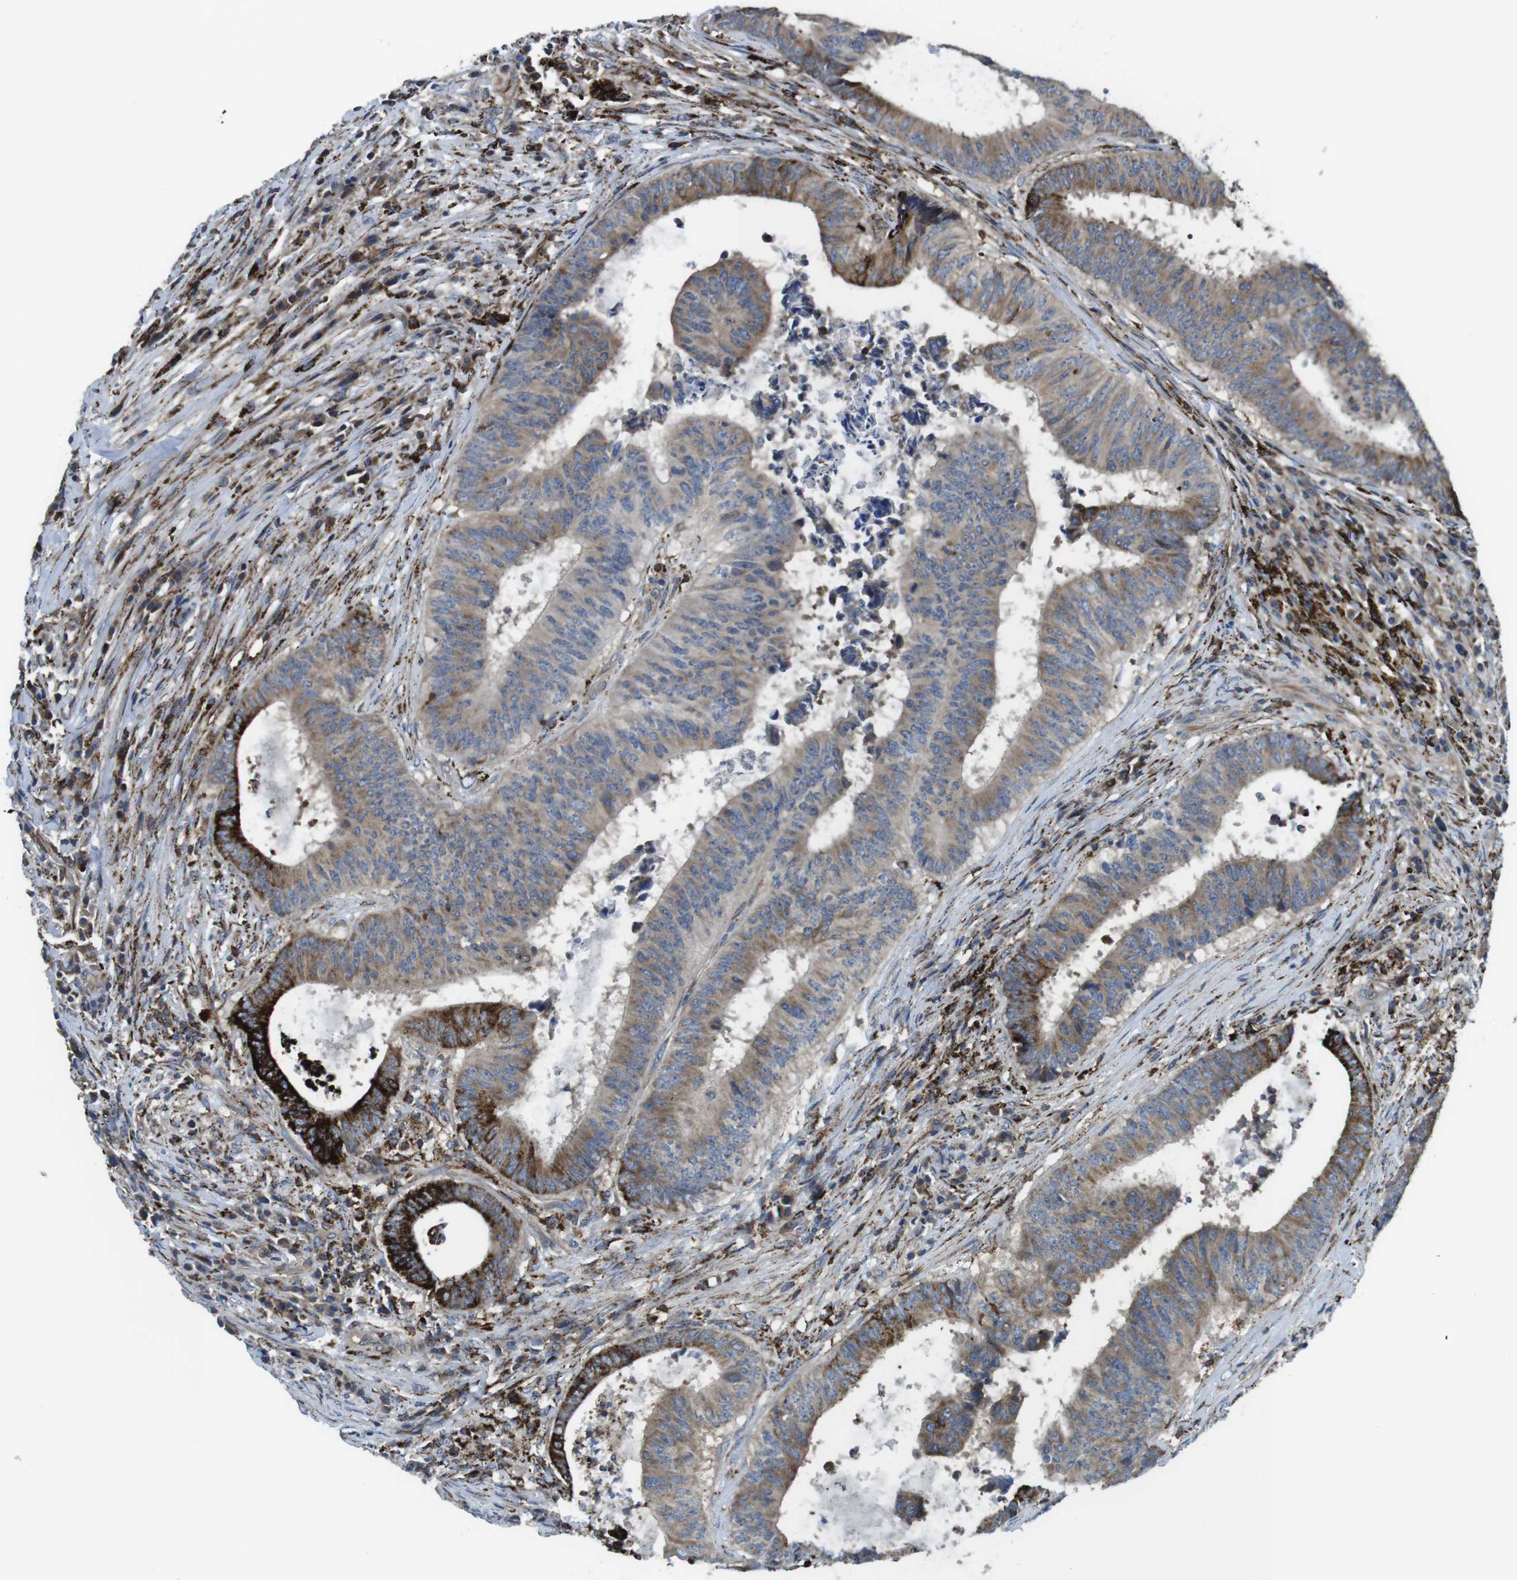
{"staining": {"intensity": "moderate", "quantity": "25%-75%", "location": "cytoplasmic/membranous"}, "tissue": "colorectal cancer", "cell_type": "Tumor cells", "image_type": "cancer", "snomed": [{"axis": "morphology", "description": "Adenocarcinoma, NOS"}, {"axis": "topography", "description": "Rectum"}], "caption": "A brown stain labels moderate cytoplasmic/membranous positivity of a protein in adenocarcinoma (colorectal) tumor cells.", "gene": "KCNE3", "patient": {"sex": "male", "age": 72}}